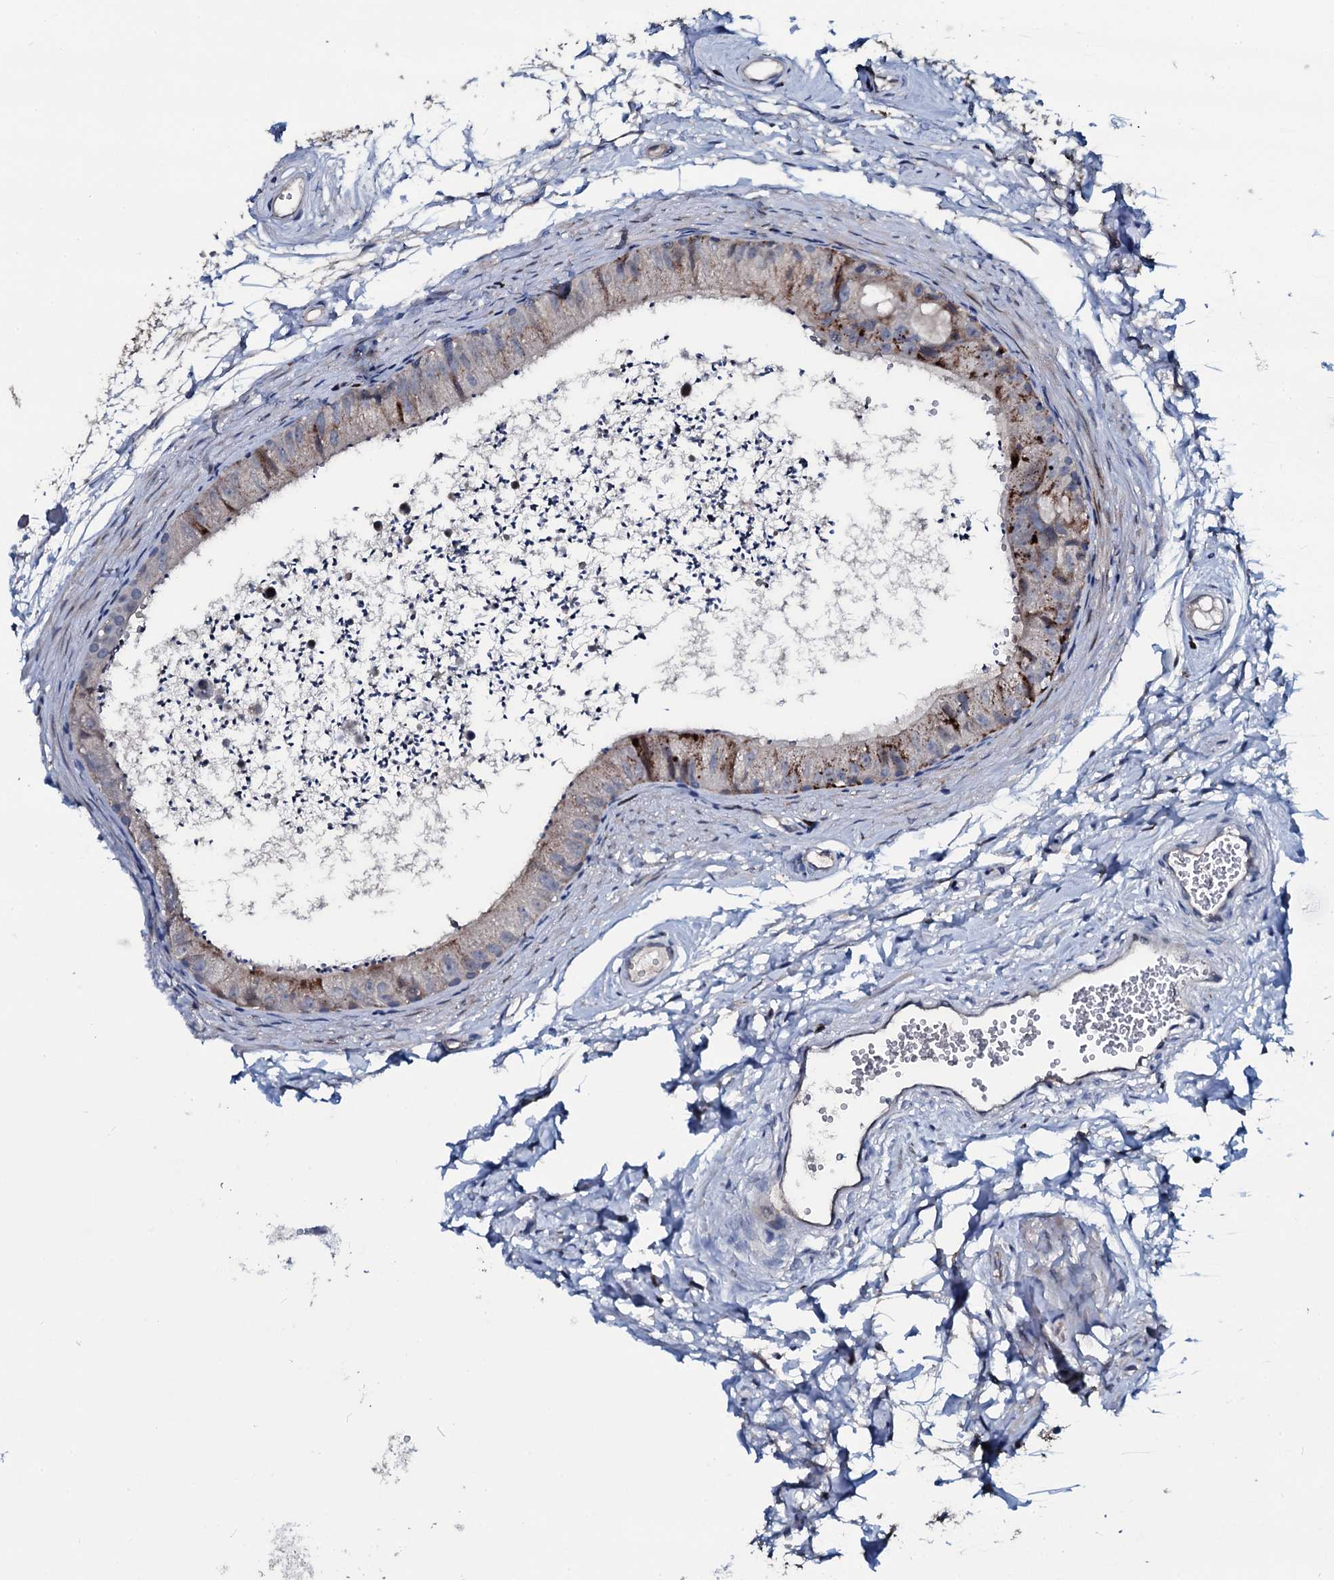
{"staining": {"intensity": "moderate", "quantity": "25%-75%", "location": "cytoplasmic/membranous"}, "tissue": "epididymis", "cell_type": "Glandular cells", "image_type": "normal", "snomed": [{"axis": "morphology", "description": "Normal tissue, NOS"}, {"axis": "topography", "description": "Epididymis"}], "caption": "IHC photomicrograph of normal epididymis: human epididymis stained using immunohistochemistry (IHC) exhibits medium levels of moderate protein expression localized specifically in the cytoplasmic/membranous of glandular cells, appearing as a cytoplasmic/membranous brown color.", "gene": "IL12B", "patient": {"sex": "male", "age": 56}}